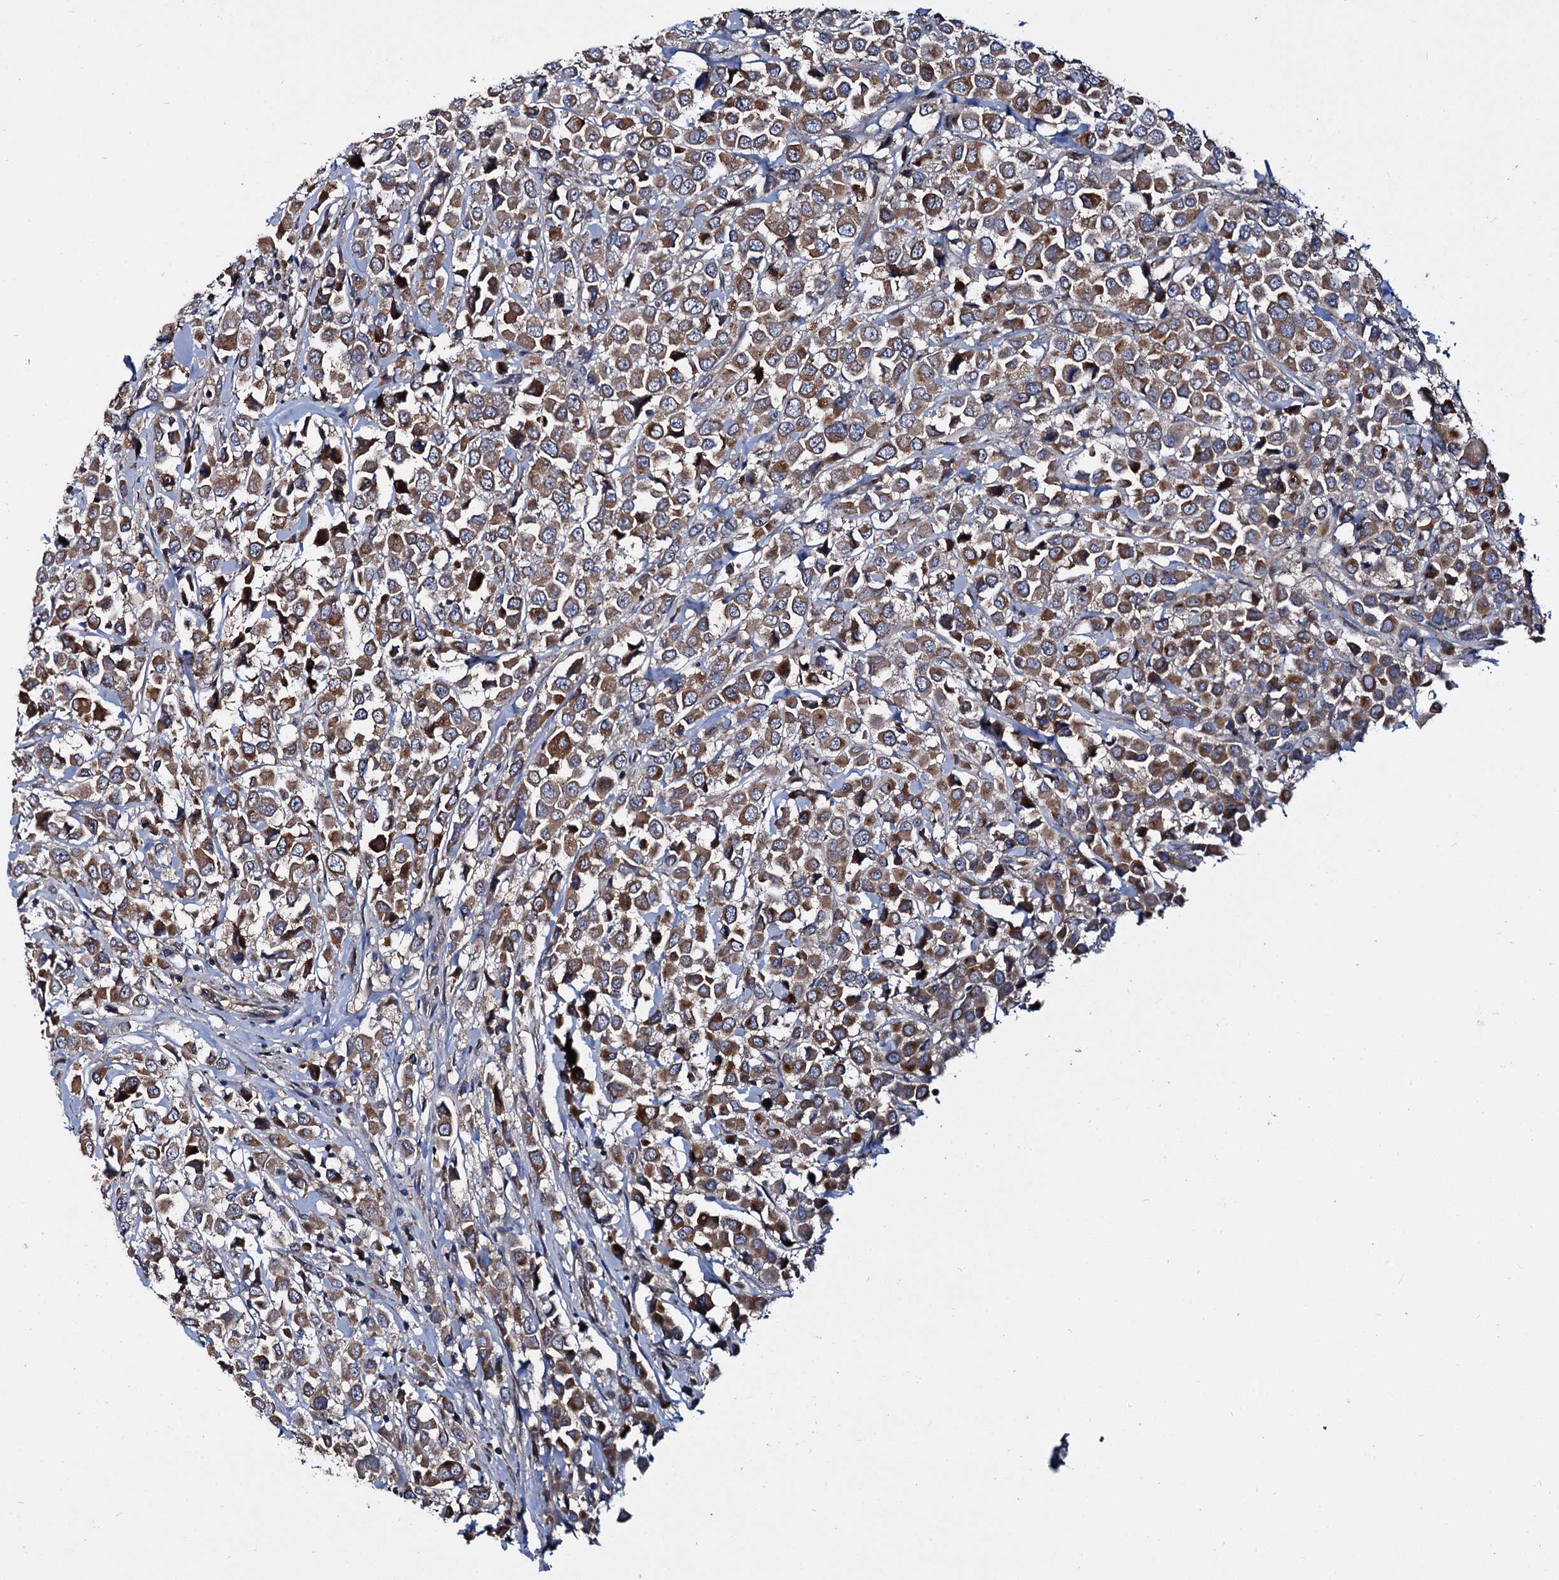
{"staining": {"intensity": "moderate", "quantity": ">75%", "location": "cytoplasmic/membranous"}, "tissue": "breast cancer", "cell_type": "Tumor cells", "image_type": "cancer", "snomed": [{"axis": "morphology", "description": "Duct carcinoma"}, {"axis": "topography", "description": "Breast"}], "caption": "Immunohistochemistry histopathology image of intraductal carcinoma (breast) stained for a protein (brown), which shows medium levels of moderate cytoplasmic/membranous positivity in approximately >75% of tumor cells.", "gene": "CEP192", "patient": {"sex": "female", "age": 61}}